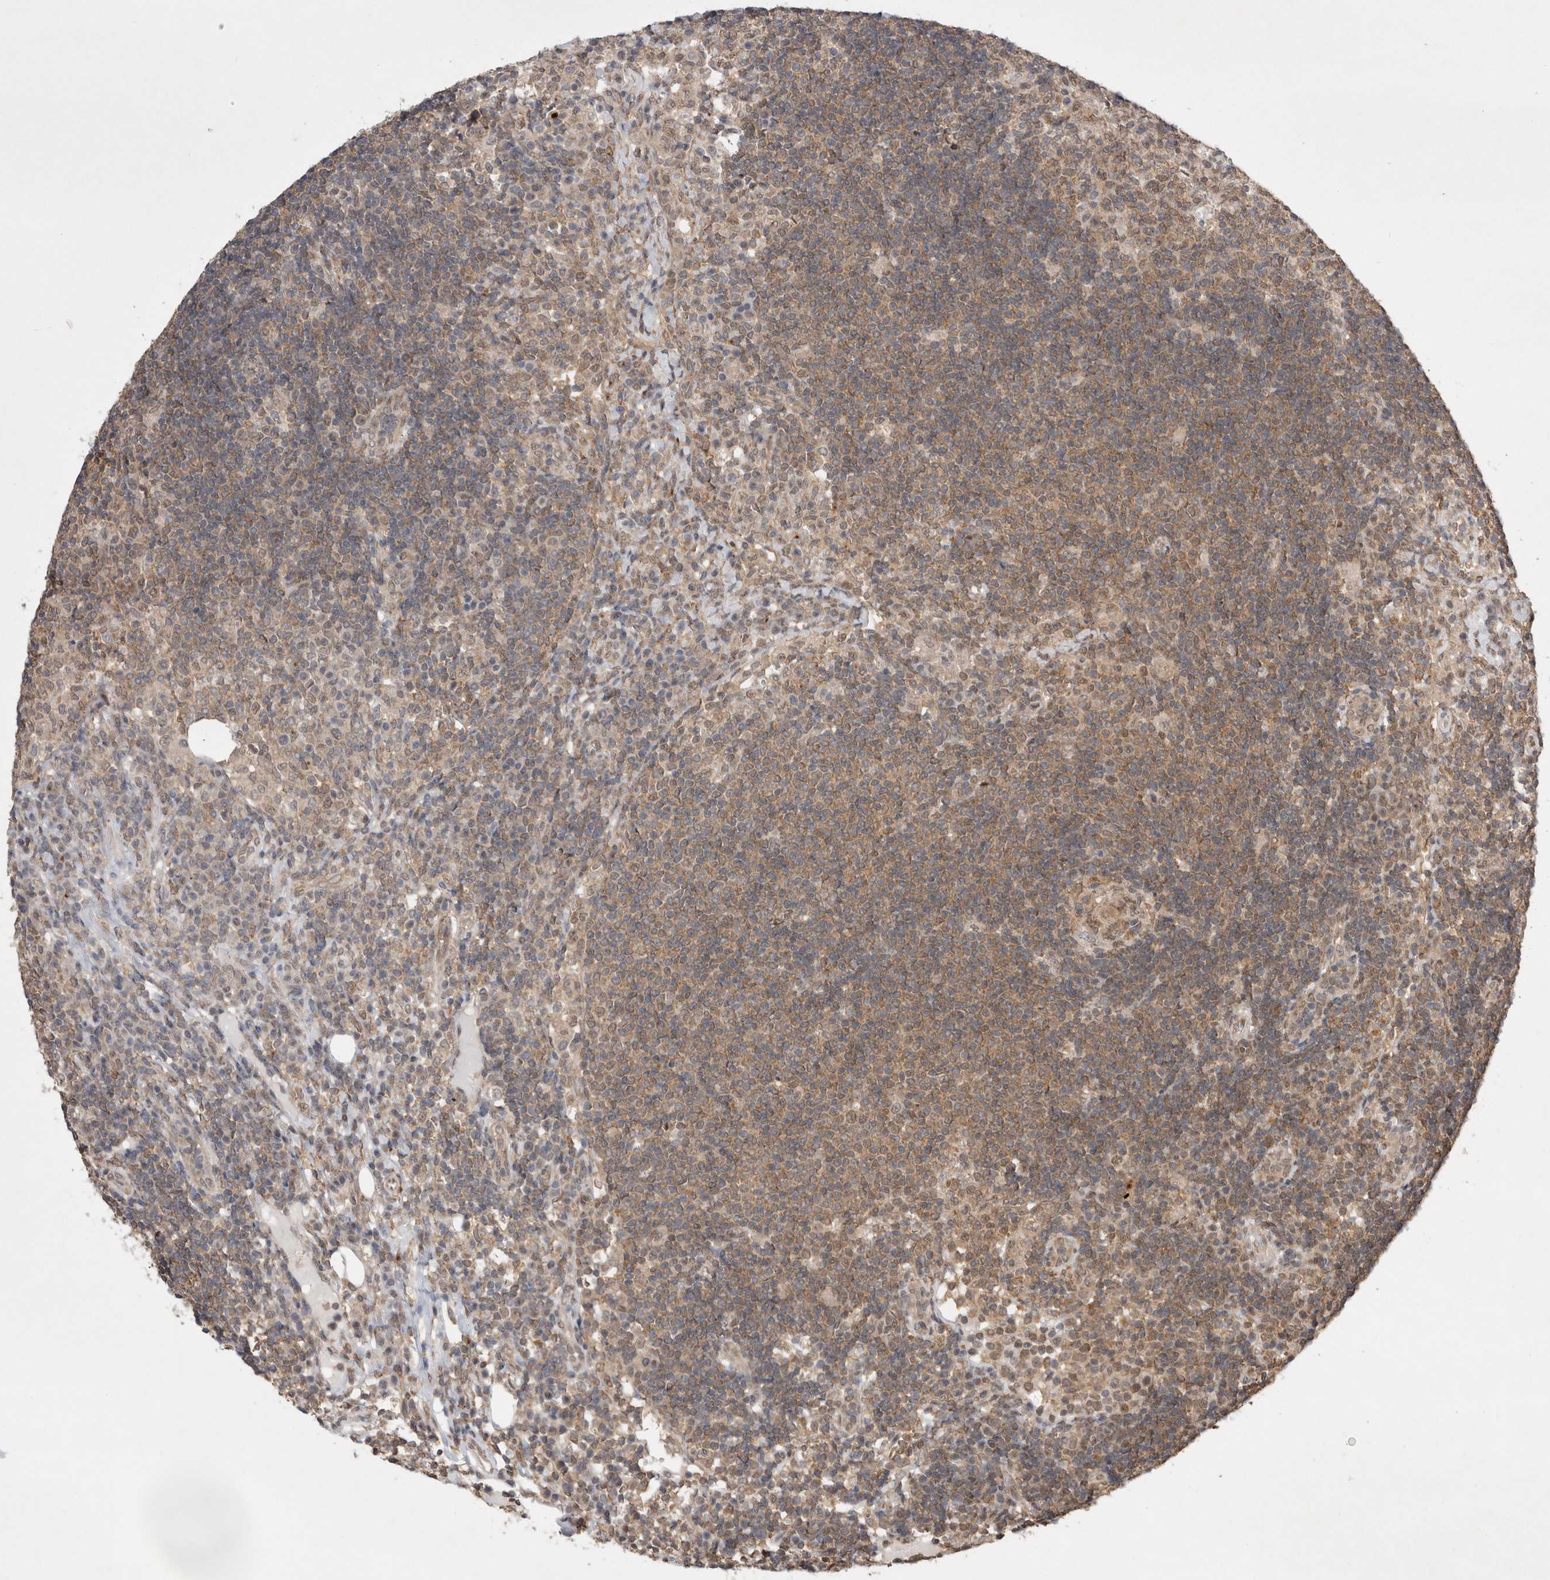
{"staining": {"intensity": "weak", "quantity": "25%-75%", "location": "cytoplasmic/membranous"}, "tissue": "lymph node", "cell_type": "Germinal center cells", "image_type": "normal", "snomed": [{"axis": "morphology", "description": "Normal tissue, NOS"}, {"axis": "topography", "description": "Lymph node"}], "caption": "This photomicrograph exhibits normal lymph node stained with immunohistochemistry (IHC) to label a protein in brown. The cytoplasmic/membranous of germinal center cells show weak positivity for the protein. Nuclei are counter-stained blue.", "gene": "WIPF2", "patient": {"sex": "female", "age": 53}}